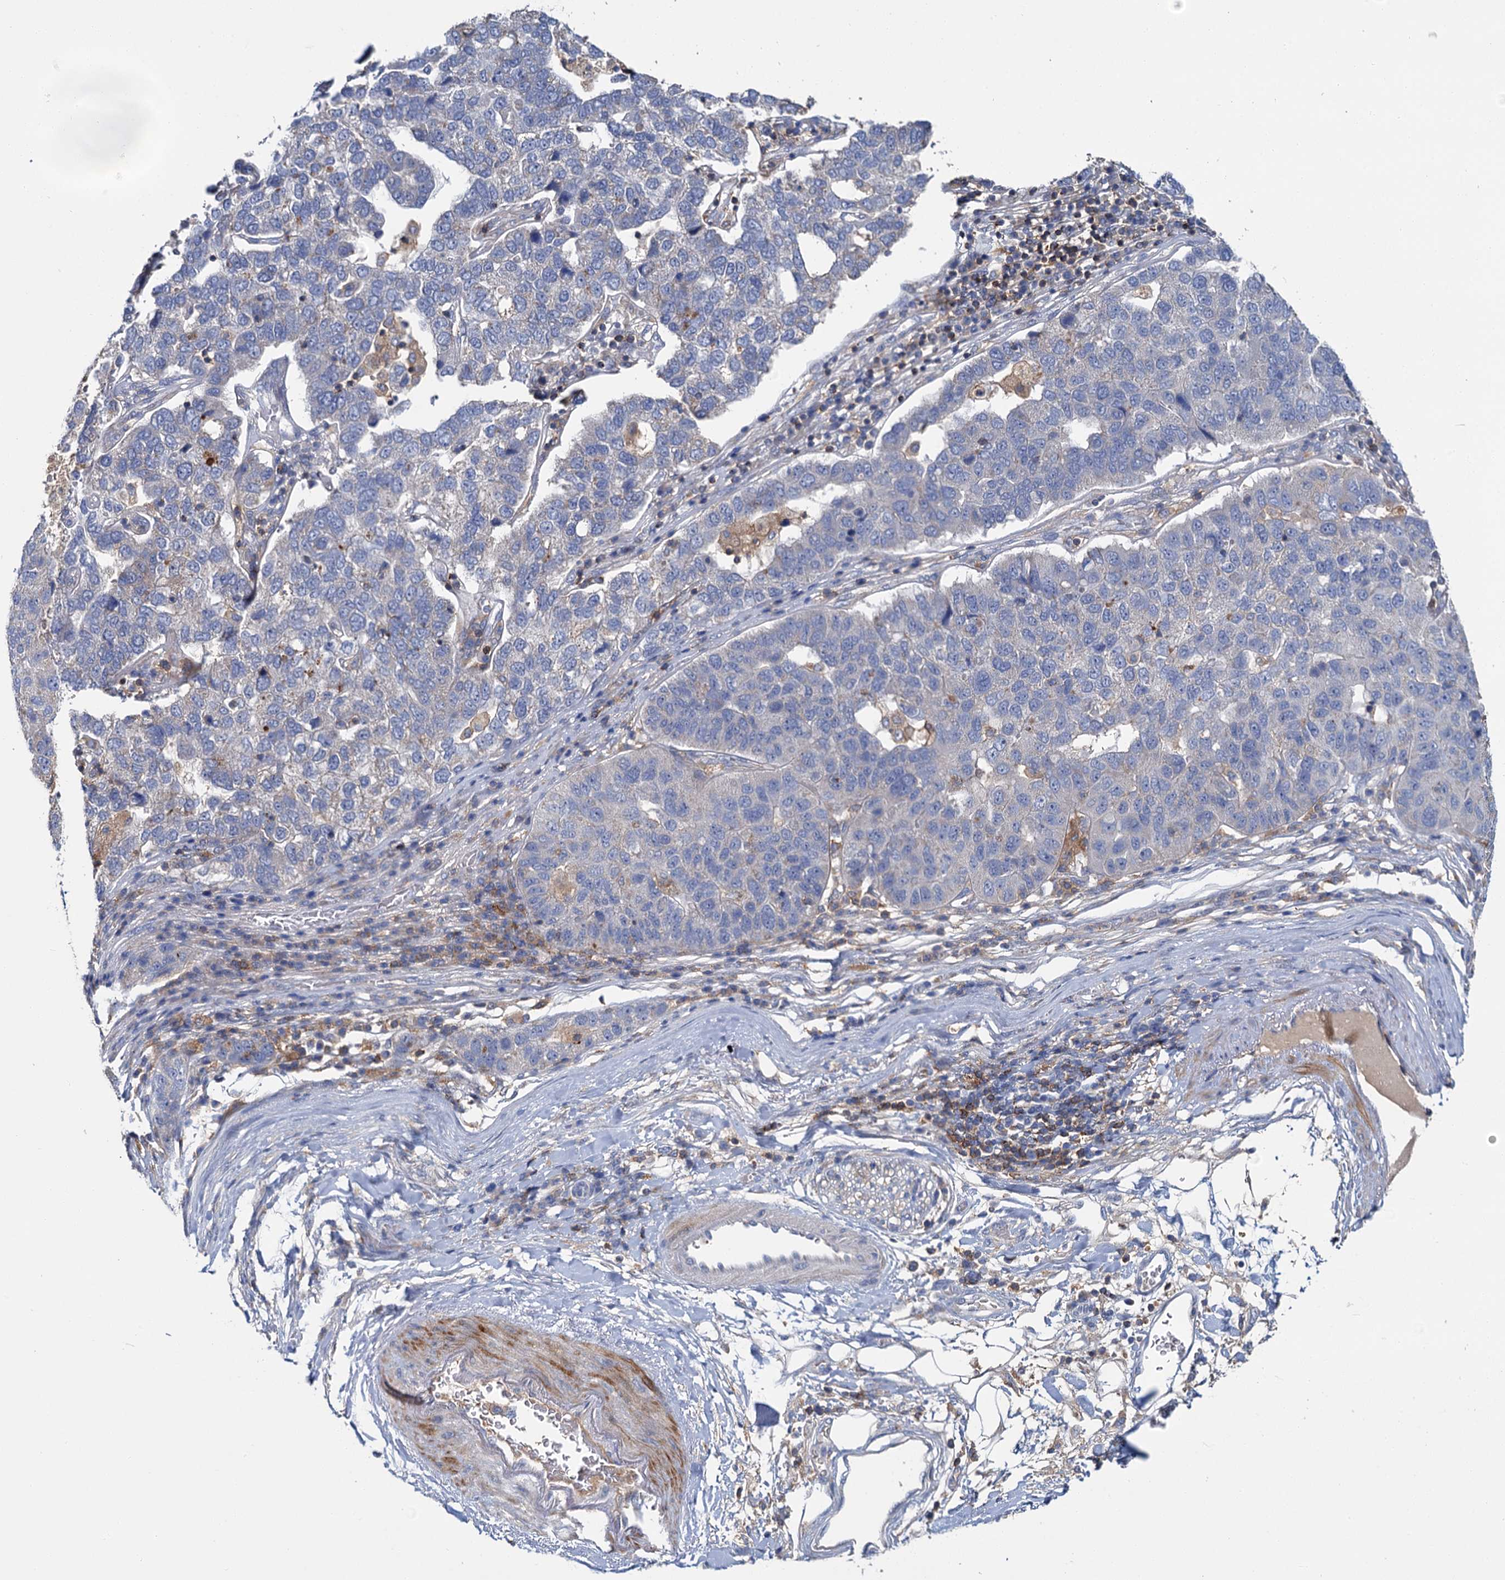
{"staining": {"intensity": "negative", "quantity": "none", "location": "none"}, "tissue": "pancreatic cancer", "cell_type": "Tumor cells", "image_type": "cancer", "snomed": [{"axis": "morphology", "description": "Adenocarcinoma, NOS"}, {"axis": "topography", "description": "Pancreas"}], "caption": "IHC image of neoplastic tissue: adenocarcinoma (pancreatic) stained with DAB demonstrates no significant protein positivity in tumor cells.", "gene": "FGFR2", "patient": {"sex": "female", "age": 61}}